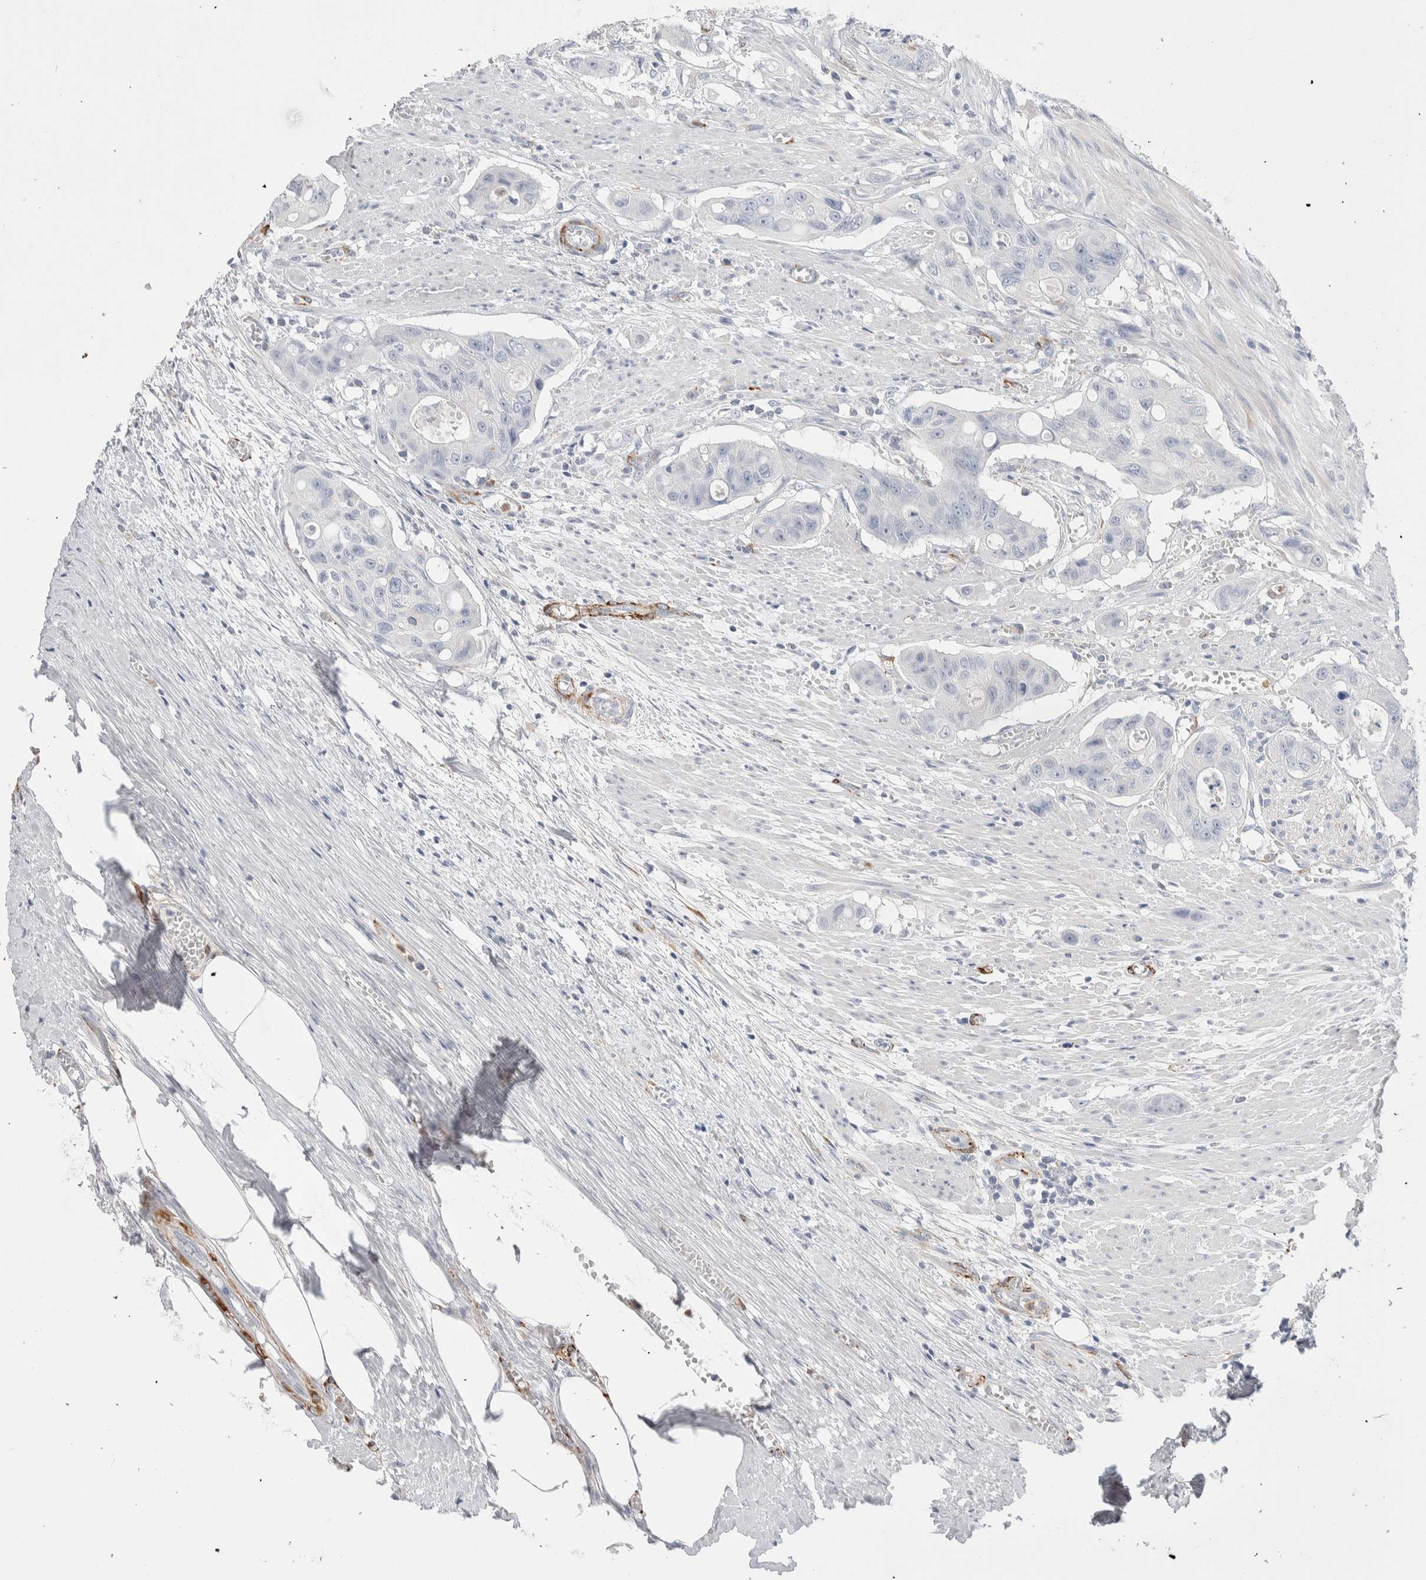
{"staining": {"intensity": "negative", "quantity": "none", "location": "none"}, "tissue": "colorectal cancer", "cell_type": "Tumor cells", "image_type": "cancer", "snomed": [{"axis": "morphology", "description": "Adenocarcinoma, NOS"}, {"axis": "topography", "description": "Colon"}], "caption": "Colorectal cancer (adenocarcinoma) was stained to show a protein in brown. There is no significant staining in tumor cells.", "gene": "SEPTIN4", "patient": {"sex": "female", "age": 57}}